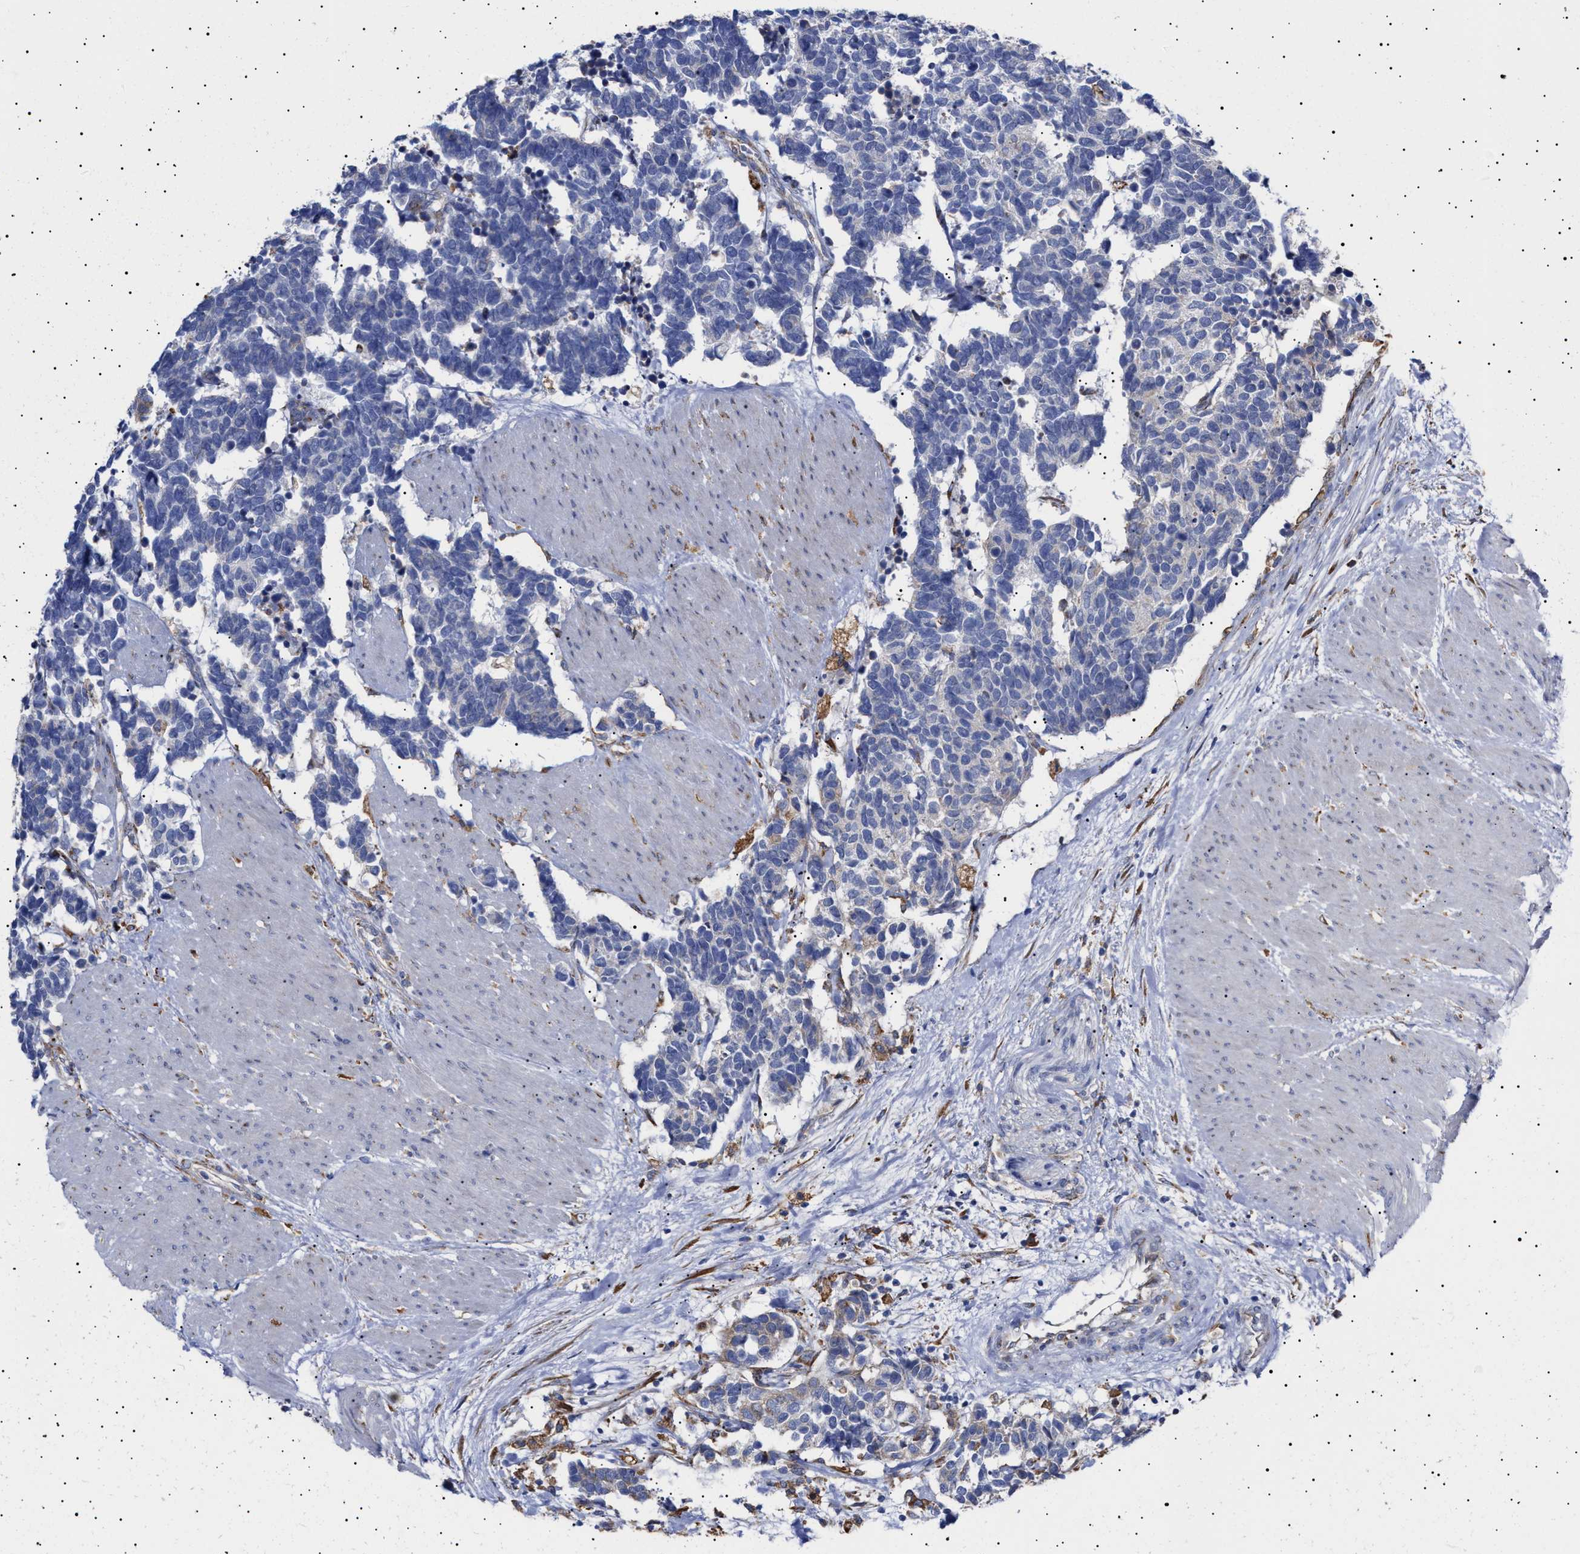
{"staining": {"intensity": "negative", "quantity": "none", "location": "none"}, "tissue": "carcinoid", "cell_type": "Tumor cells", "image_type": "cancer", "snomed": [{"axis": "morphology", "description": "Carcinoma, NOS"}, {"axis": "morphology", "description": "Carcinoid, malignant, NOS"}, {"axis": "topography", "description": "Urinary bladder"}], "caption": "Histopathology image shows no protein positivity in tumor cells of carcinoma tissue.", "gene": "ERCC6L2", "patient": {"sex": "male", "age": 57}}